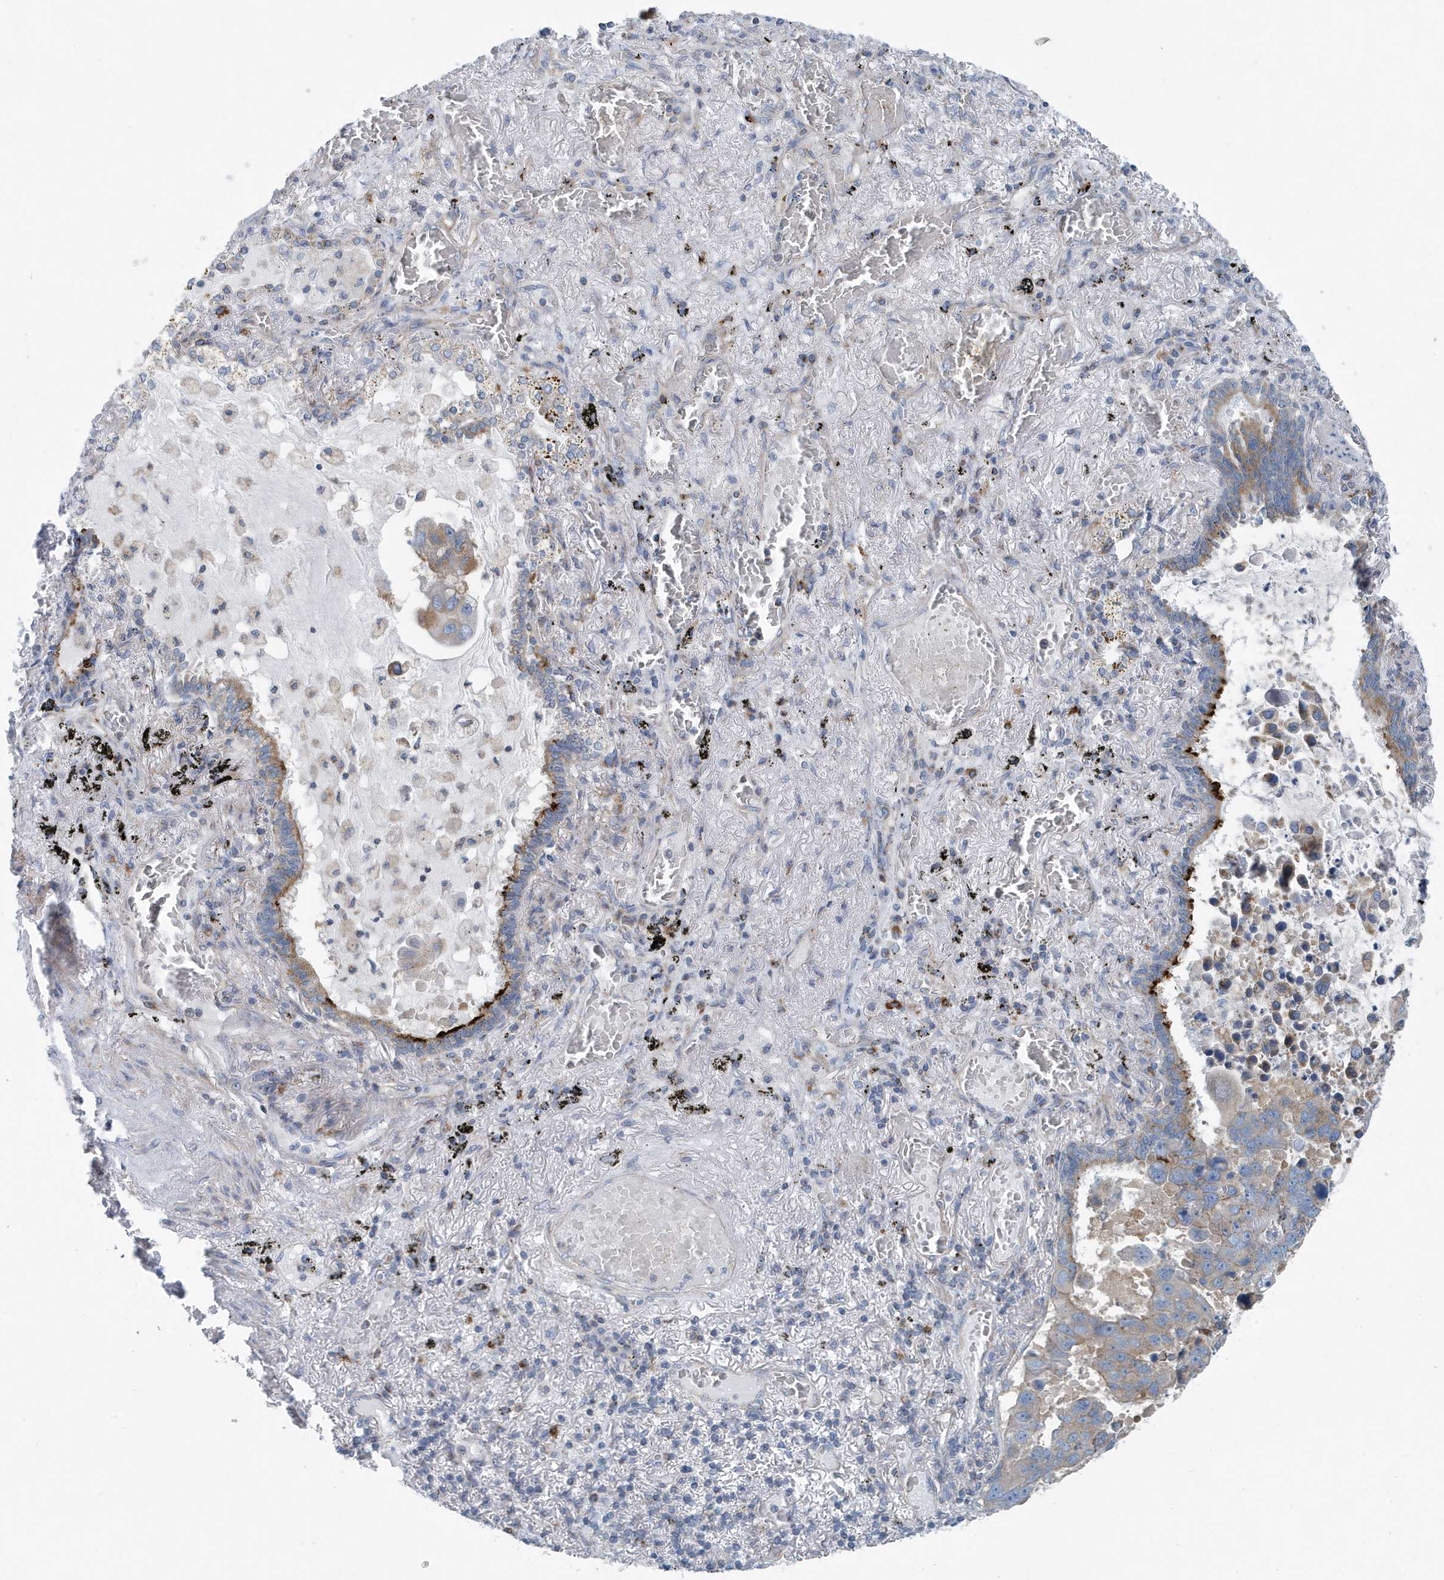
{"staining": {"intensity": "weak", "quantity": "25%-75%", "location": "cytoplasmic/membranous"}, "tissue": "lung cancer", "cell_type": "Tumor cells", "image_type": "cancer", "snomed": [{"axis": "morphology", "description": "Adenocarcinoma, NOS"}, {"axis": "topography", "description": "Lung"}], "caption": "Immunohistochemistry micrograph of human lung cancer stained for a protein (brown), which displays low levels of weak cytoplasmic/membranous positivity in approximately 25%-75% of tumor cells.", "gene": "PPM1M", "patient": {"sex": "male", "age": 64}}